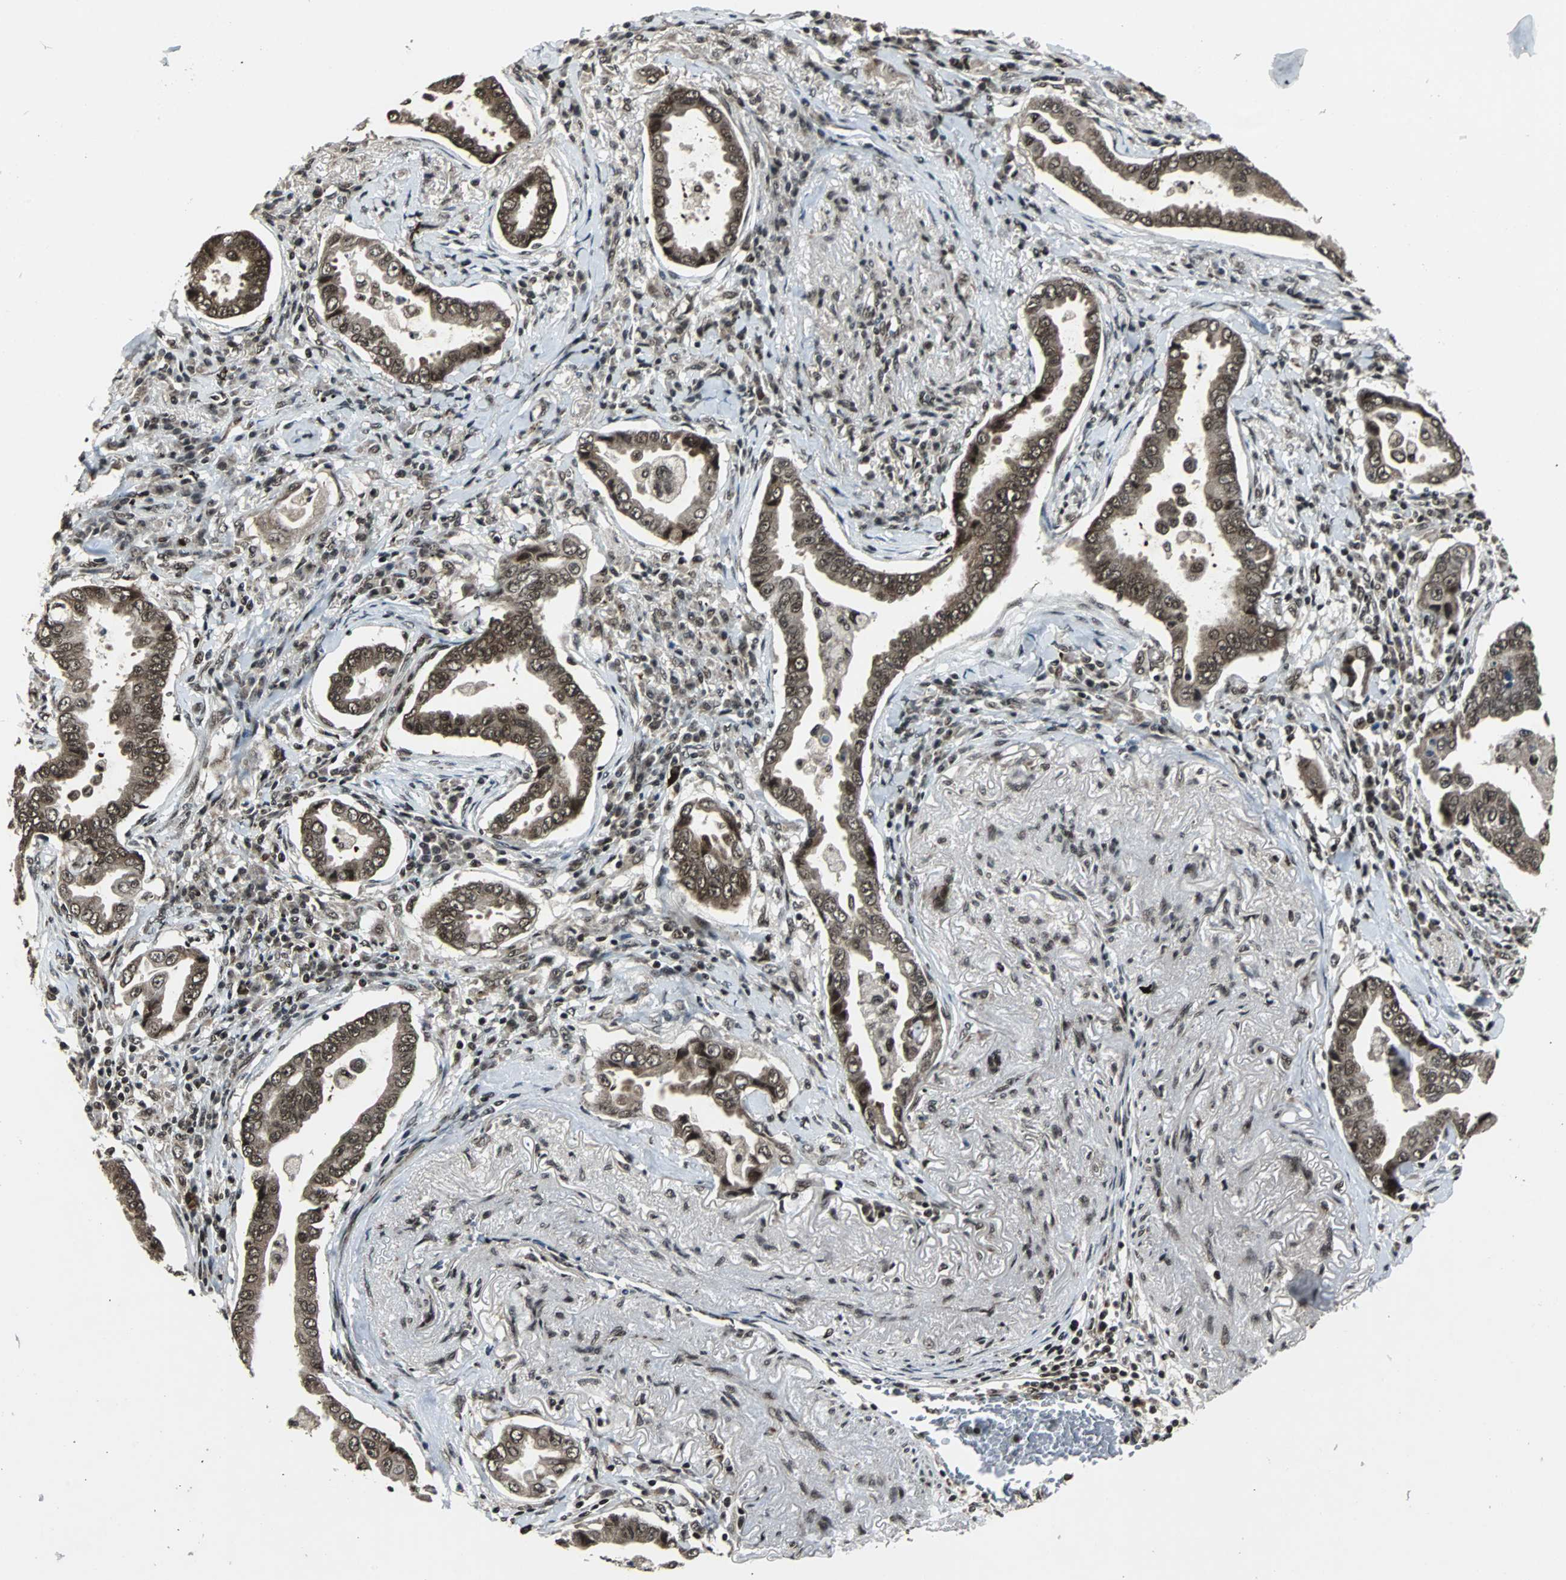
{"staining": {"intensity": "strong", "quantity": ">75%", "location": "cytoplasmic/membranous,nuclear"}, "tissue": "lung cancer", "cell_type": "Tumor cells", "image_type": "cancer", "snomed": [{"axis": "morphology", "description": "Normal tissue, NOS"}, {"axis": "morphology", "description": "Inflammation, NOS"}, {"axis": "morphology", "description": "Adenocarcinoma, NOS"}, {"axis": "topography", "description": "Lung"}], "caption": "Human adenocarcinoma (lung) stained with a brown dye displays strong cytoplasmic/membranous and nuclear positive staining in approximately >75% of tumor cells.", "gene": "TAF5", "patient": {"sex": "female", "age": 64}}